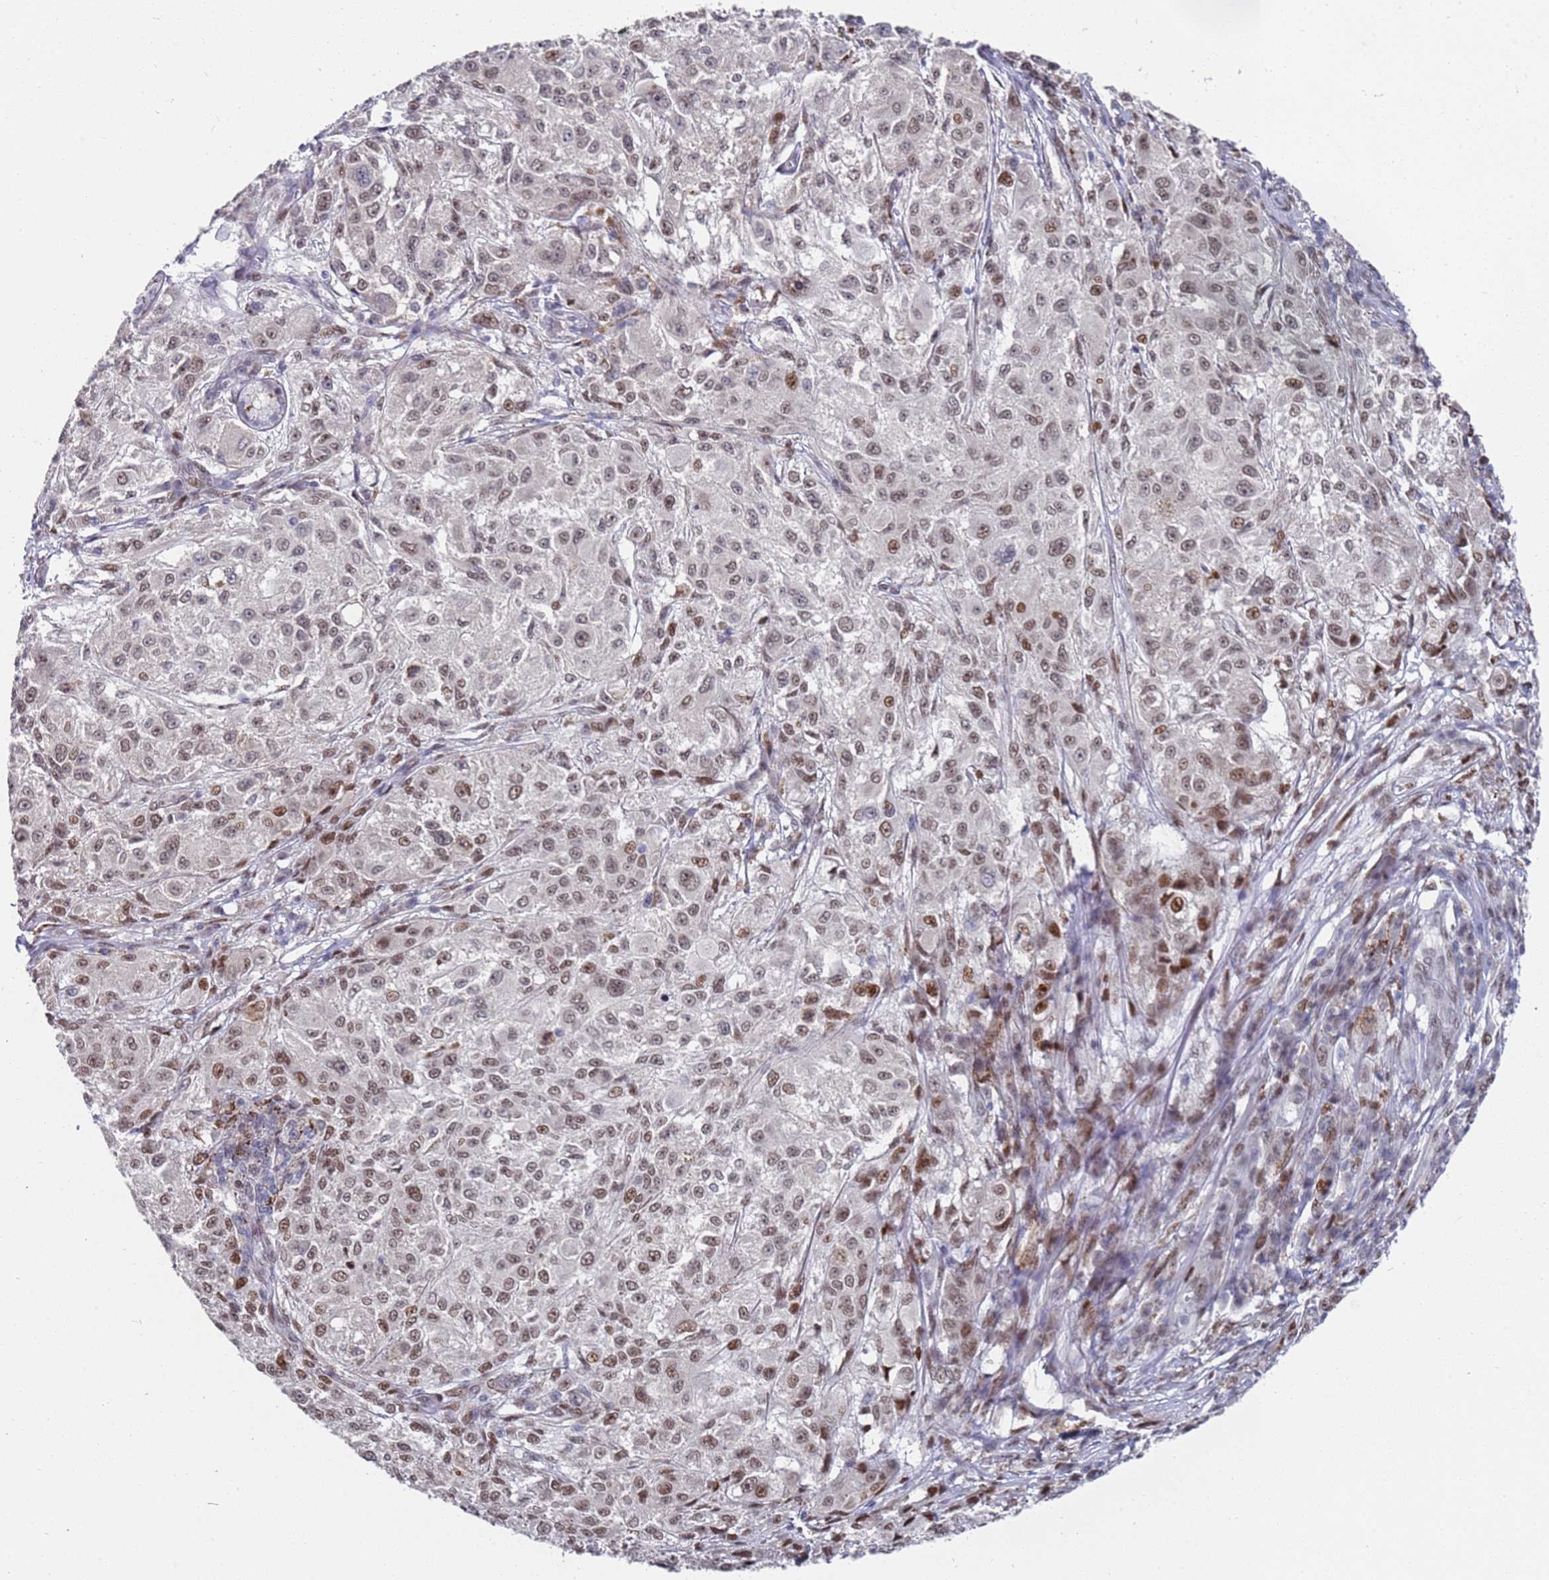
{"staining": {"intensity": "moderate", "quantity": ">75%", "location": "nuclear"}, "tissue": "melanoma", "cell_type": "Tumor cells", "image_type": "cancer", "snomed": [{"axis": "morphology", "description": "Necrosis, NOS"}, {"axis": "morphology", "description": "Malignant melanoma, NOS"}, {"axis": "topography", "description": "Skin"}], "caption": "Brown immunohistochemical staining in melanoma exhibits moderate nuclear staining in approximately >75% of tumor cells. Nuclei are stained in blue.", "gene": "COPS6", "patient": {"sex": "female", "age": 87}}